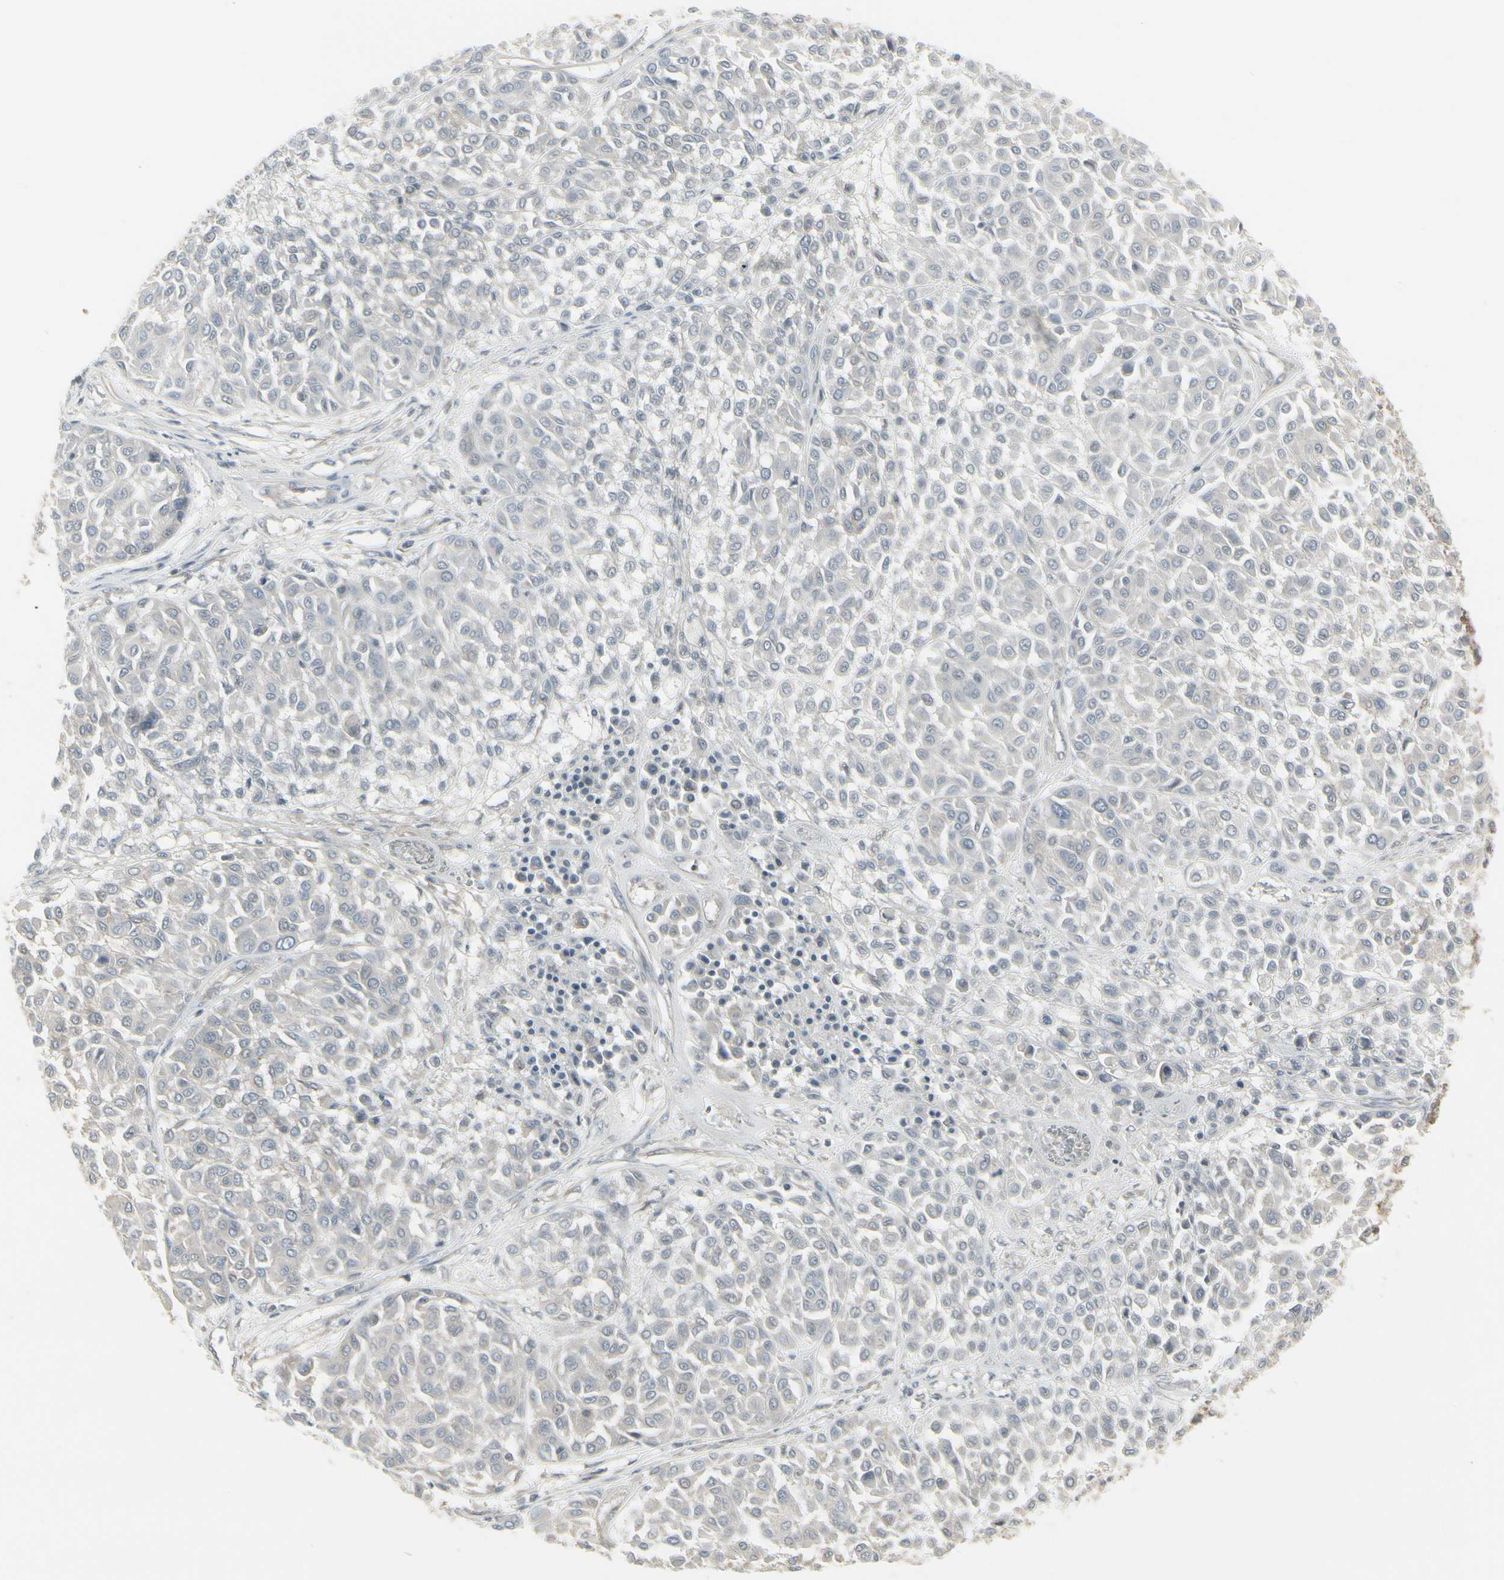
{"staining": {"intensity": "negative", "quantity": "none", "location": "none"}, "tissue": "melanoma", "cell_type": "Tumor cells", "image_type": "cancer", "snomed": [{"axis": "morphology", "description": "Malignant melanoma, Metastatic site"}, {"axis": "topography", "description": "Soft tissue"}], "caption": "The image demonstrates no significant expression in tumor cells of melanoma. (Brightfield microscopy of DAB immunohistochemistry (IHC) at high magnification).", "gene": "EPS15", "patient": {"sex": "male", "age": 41}}